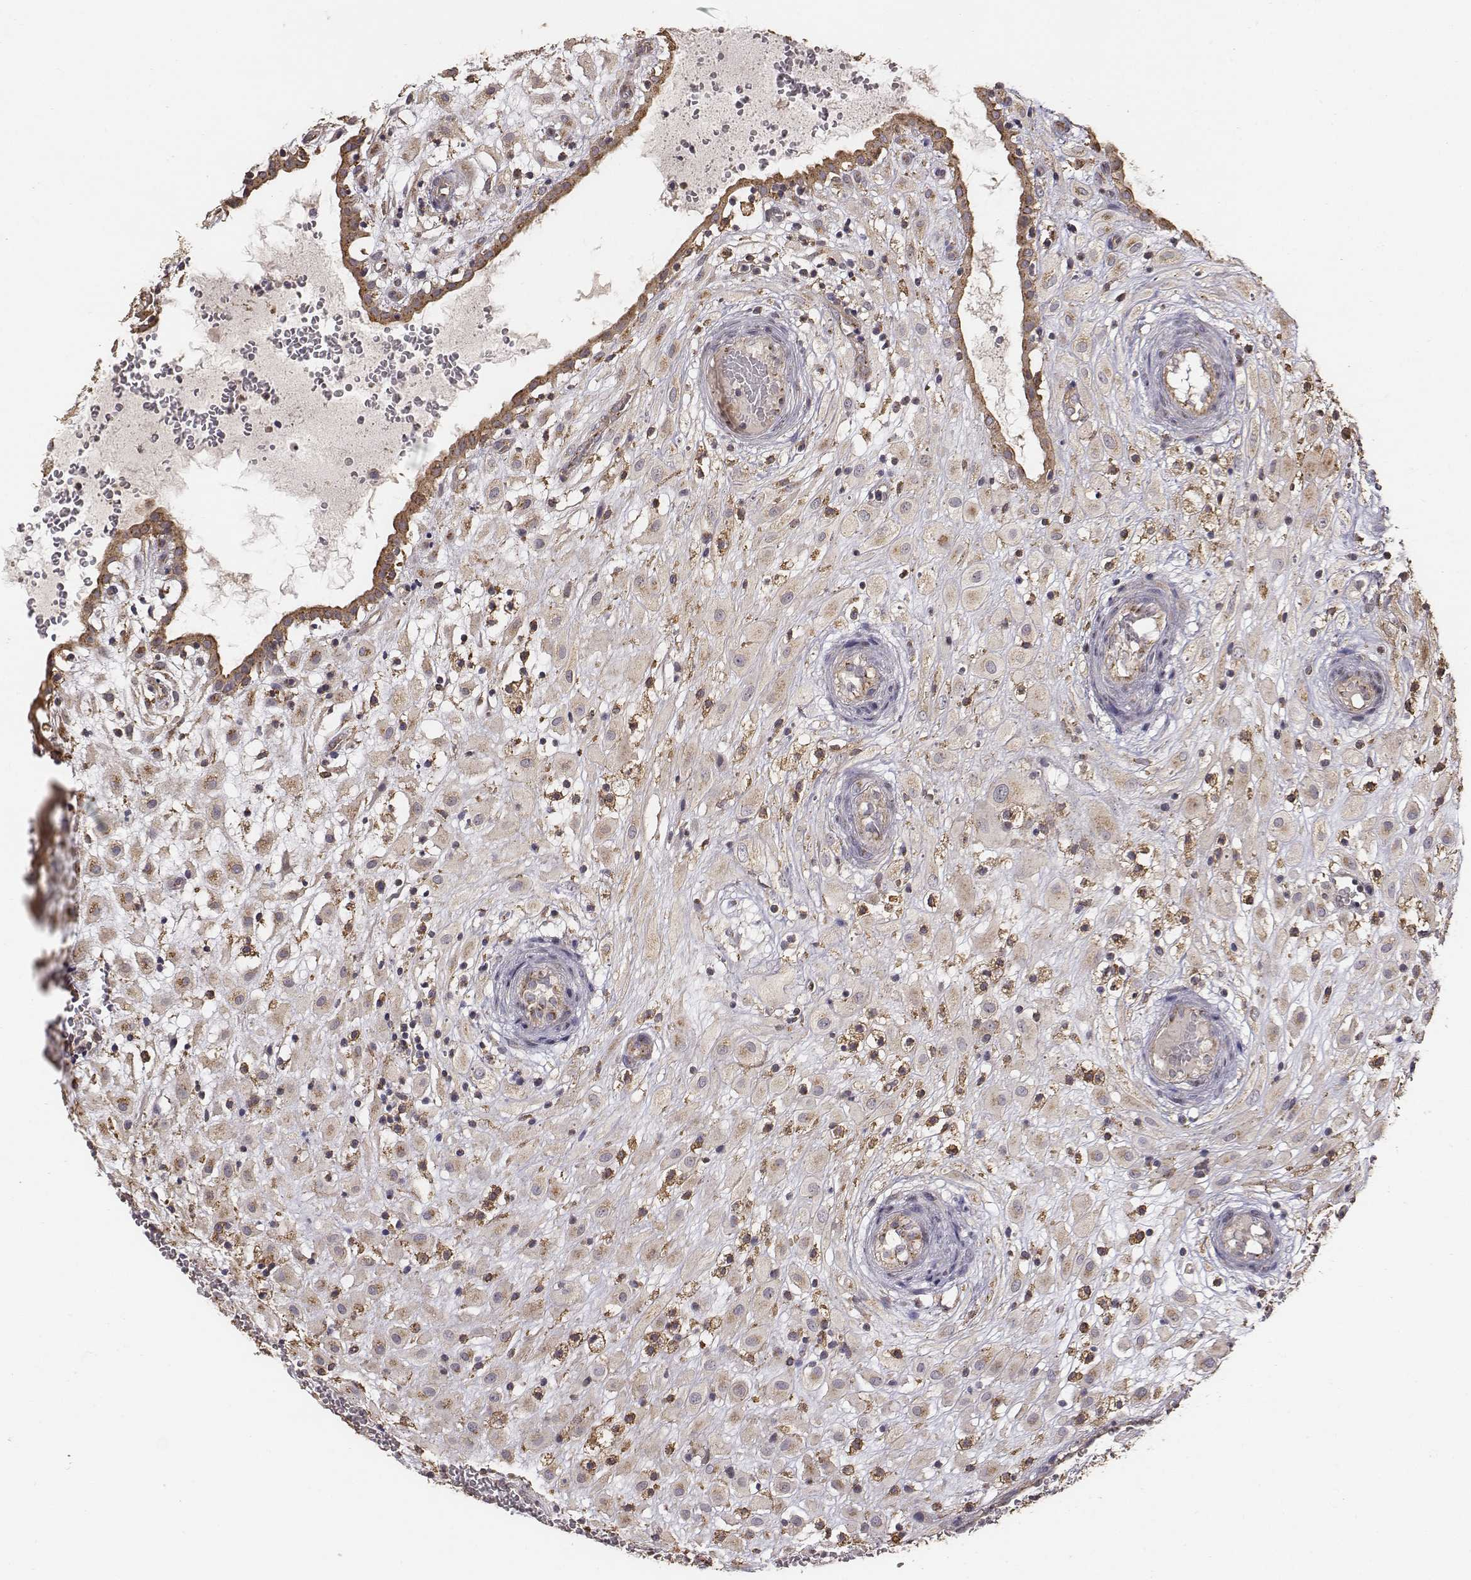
{"staining": {"intensity": "weak", "quantity": ">75%", "location": "cytoplasmic/membranous"}, "tissue": "placenta", "cell_type": "Decidual cells", "image_type": "normal", "snomed": [{"axis": "morphology", "description": "Normal tissue, NOS"}, {"axis": "topography", "description": "Placenta"}], "caption": "Immunohistochemical staining of unremarkable human placenta demonstrates >75% levels of weak cytoplasmic/membranous protein expression in approximately >75% of decidual cells. (Stains: DAB in brown, nuclei in blue, Microscopy: brightfield microscopy at high magnification).", "gene": "AP1B1", "patient": {"sex": "female", "age": 24}}